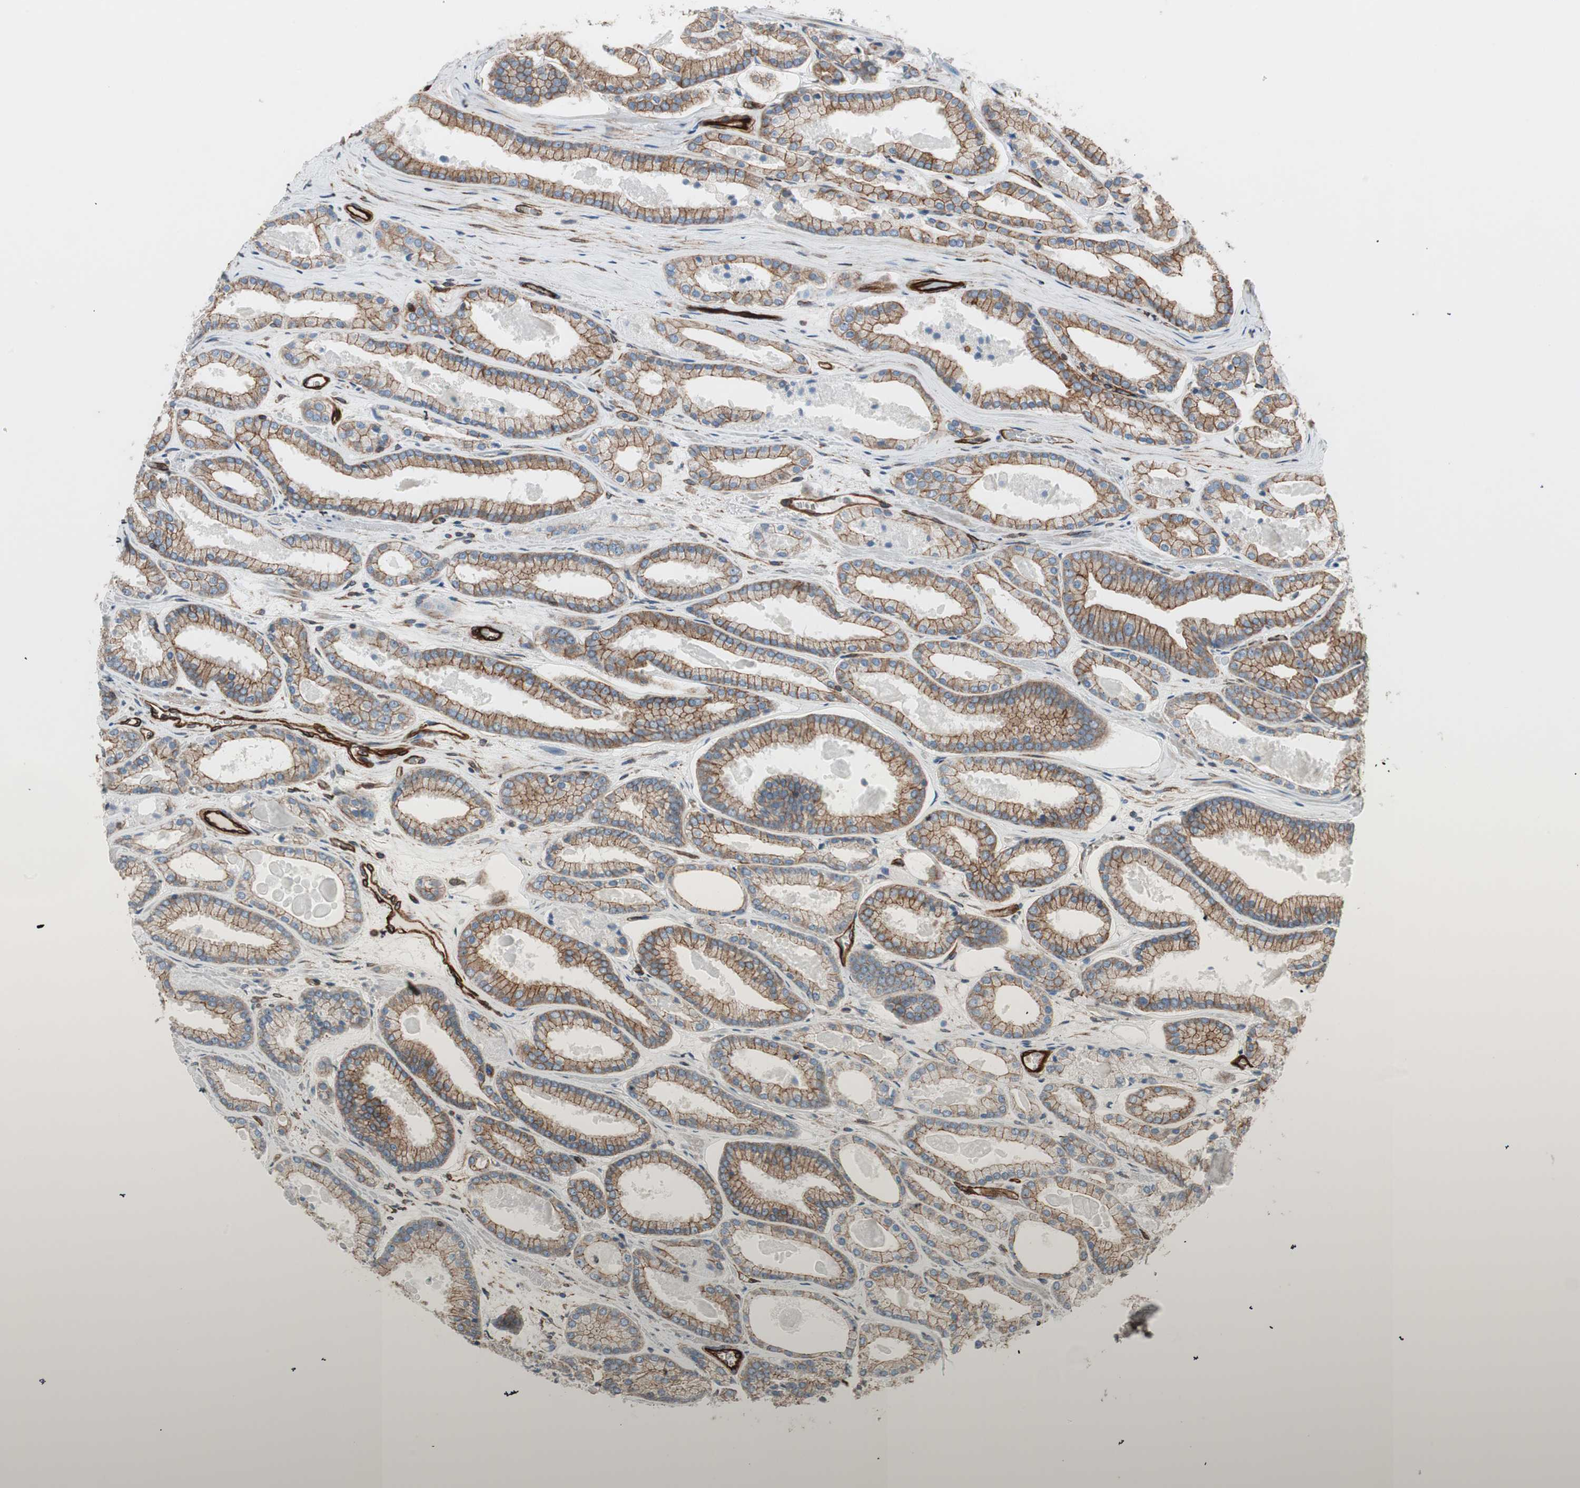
{"staining": {"intensity": "moderate", "quantity": ">75%", "location": "cytoplasmic/membranous"}, "tissue": "prostate cancer", "cell_type": "Tumor cells", "image_type": "cancer", "snomed": [{"axis": "morphology", "description": "Adenocarcinoma, Low grade"}, {"axis": "topography", "description": "Prostate"}], "caption": "Immunohistochemistry (IHC) of prostate low-grade adenocarcinoma reveals medium levels of moderate cytoplasmic/membranous positivity in about >75% of tumor cells.", "gene": "TCTA", "patient": {"sex": "male", "age": 59}}